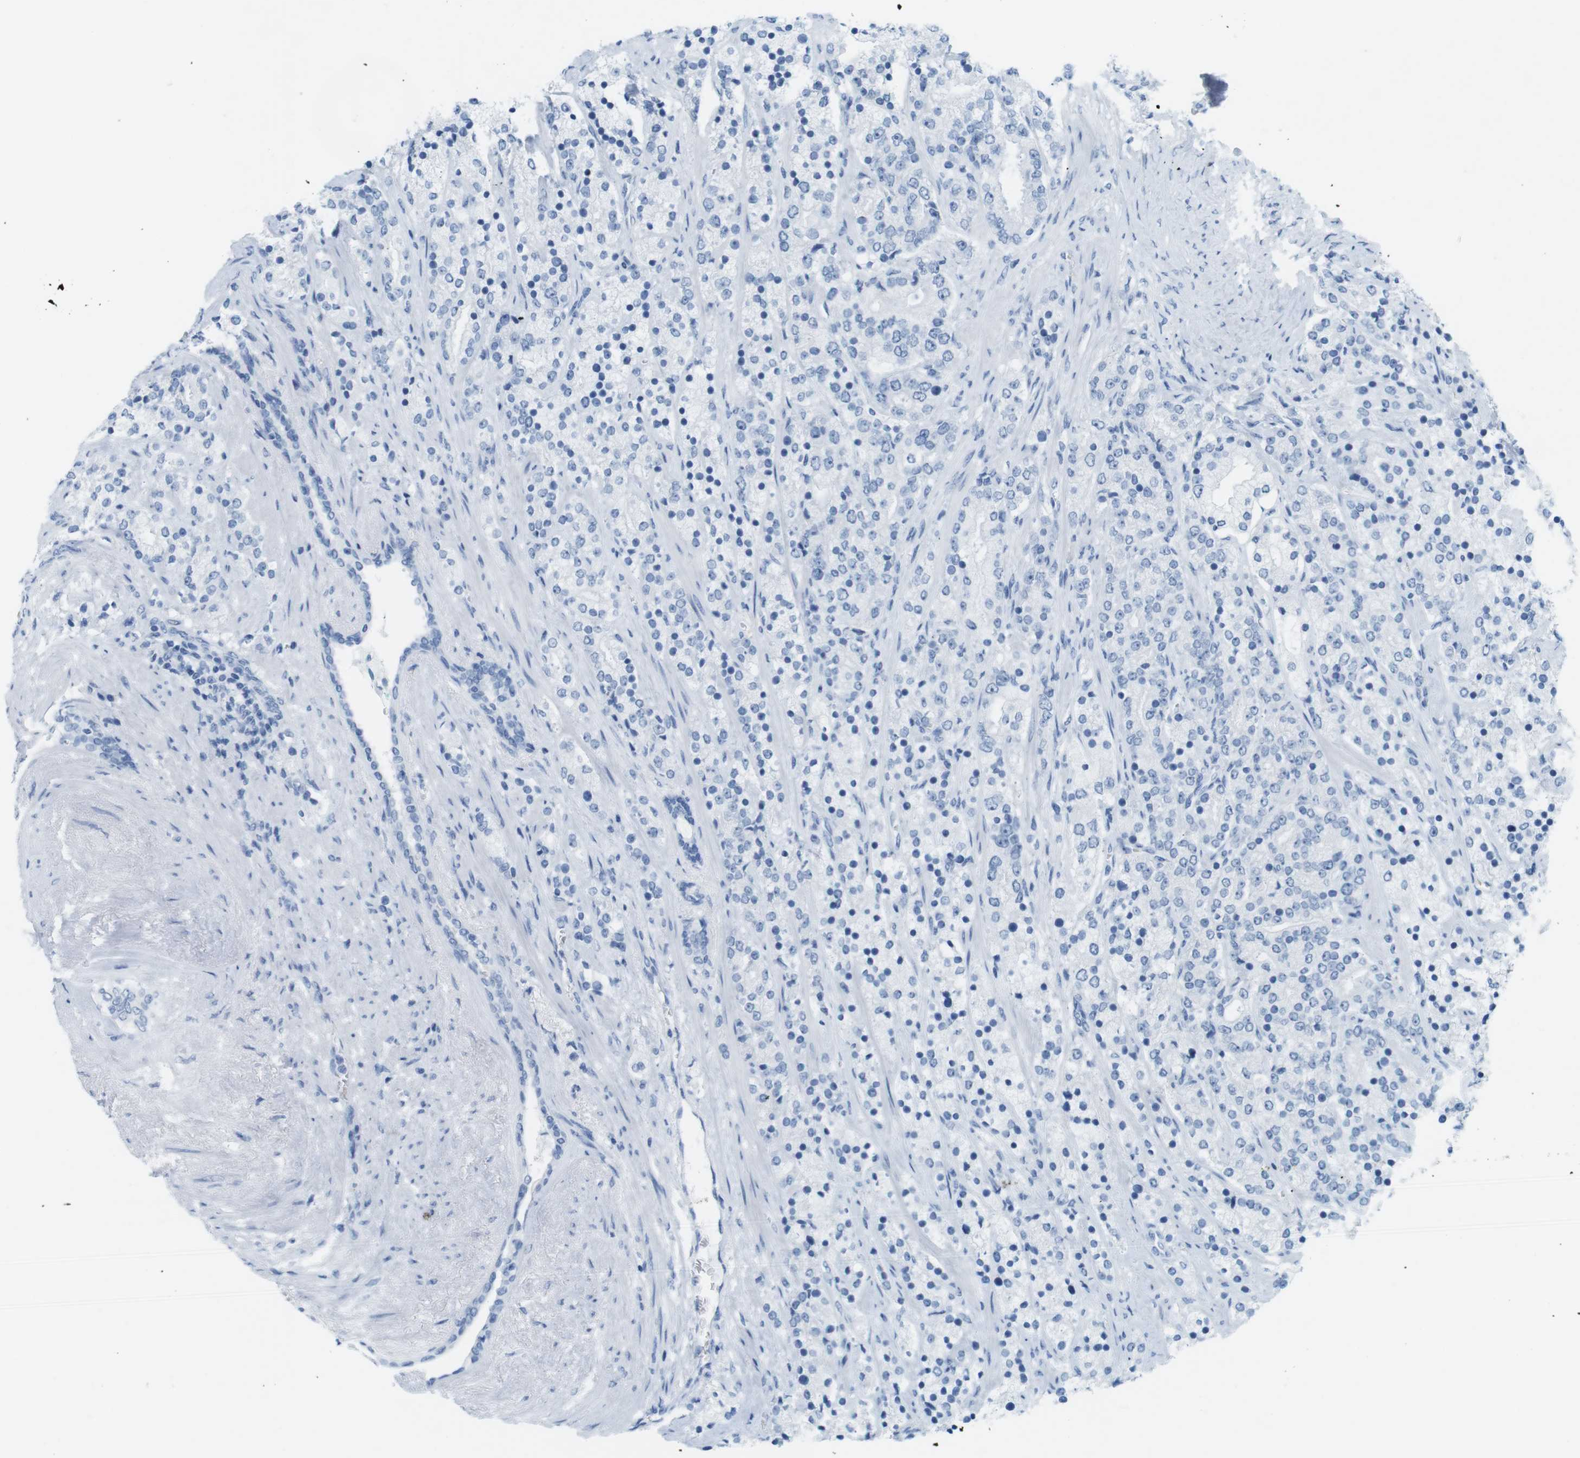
{"staining": {"intensity": "negative", "quantity": "none", "location": "none"}, "tissue": "prostate cancer", "cell_type": "Tumor cells", "image_type": "cancer", "snomed": [{"axis": "morphology", "description": "Adenocarcinoma, High grade"}, {"axis": "topography", "description": "Prostate"}], "caption": "Micrograph shows no protein staining in tumor cells of high-grade adenocarcinoma (prostate) tissue.", "gene": "TNNT2", "patient": {"sex": "male", "age": 71}}